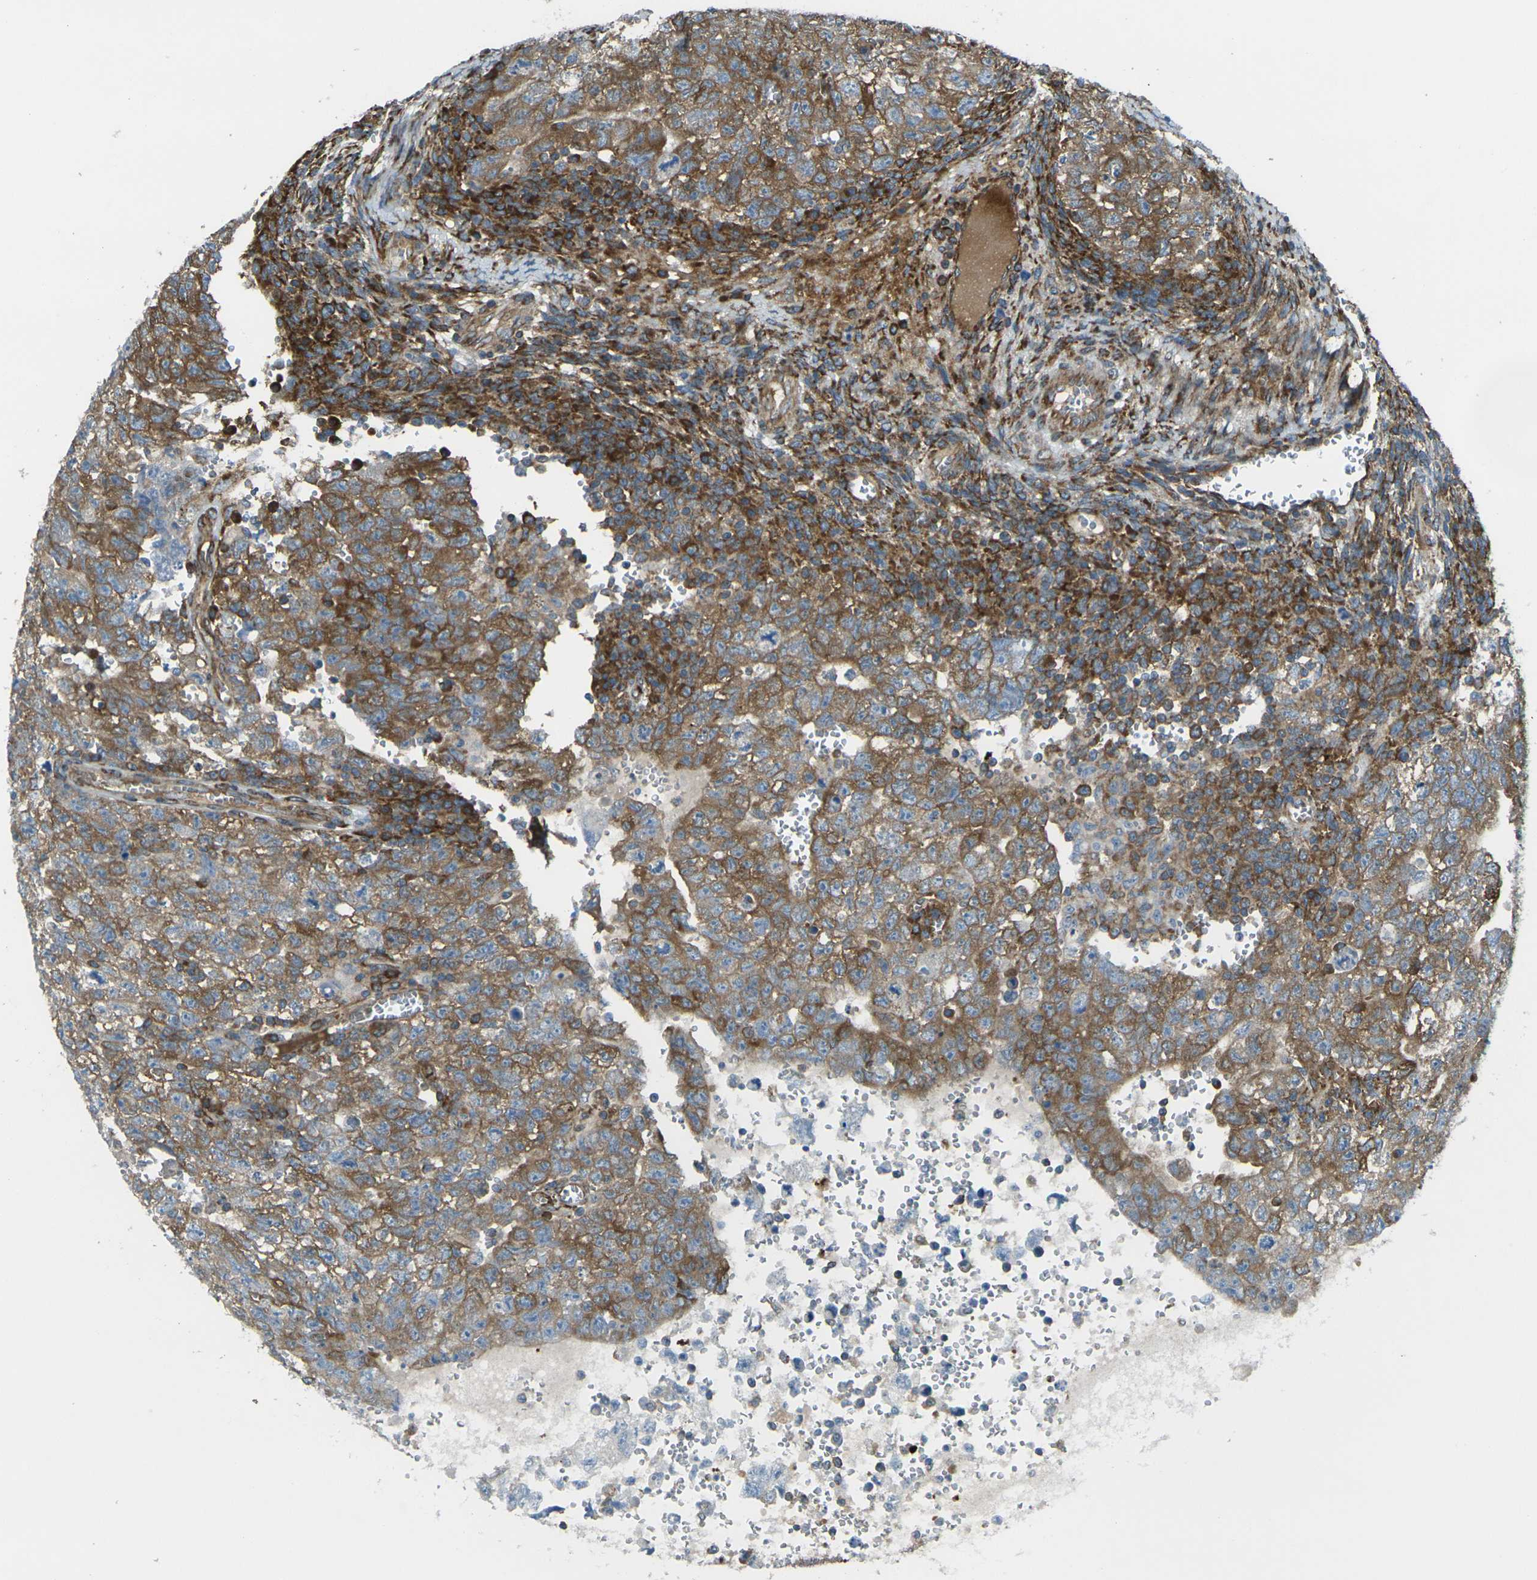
{"staining": {"intensity": "moderate", "quantity": ">75%", "location": "cytoplasmic/membranous"}, "tissue": "testis cancer", "cell_type": "Tumor cells", "image_type": "cancer", "snomed": [{"axis": "morphology", "description": "Seminoma, NOS"}, {"axis": "morphology", "description": "Carcinoma, Embryonal, NOS"}, {"axis": "topography", "description": "Testis"}], "caption": "This photomicrograph exhibits immunohistochemistry (IHC) staining of human testis cancer (seminoma), with medium moderate cytoplasmic/membranous staining in about >75% of tumor cells.", "gene": "CELSR2", "patient": {"sex": "male", "age": 38}}